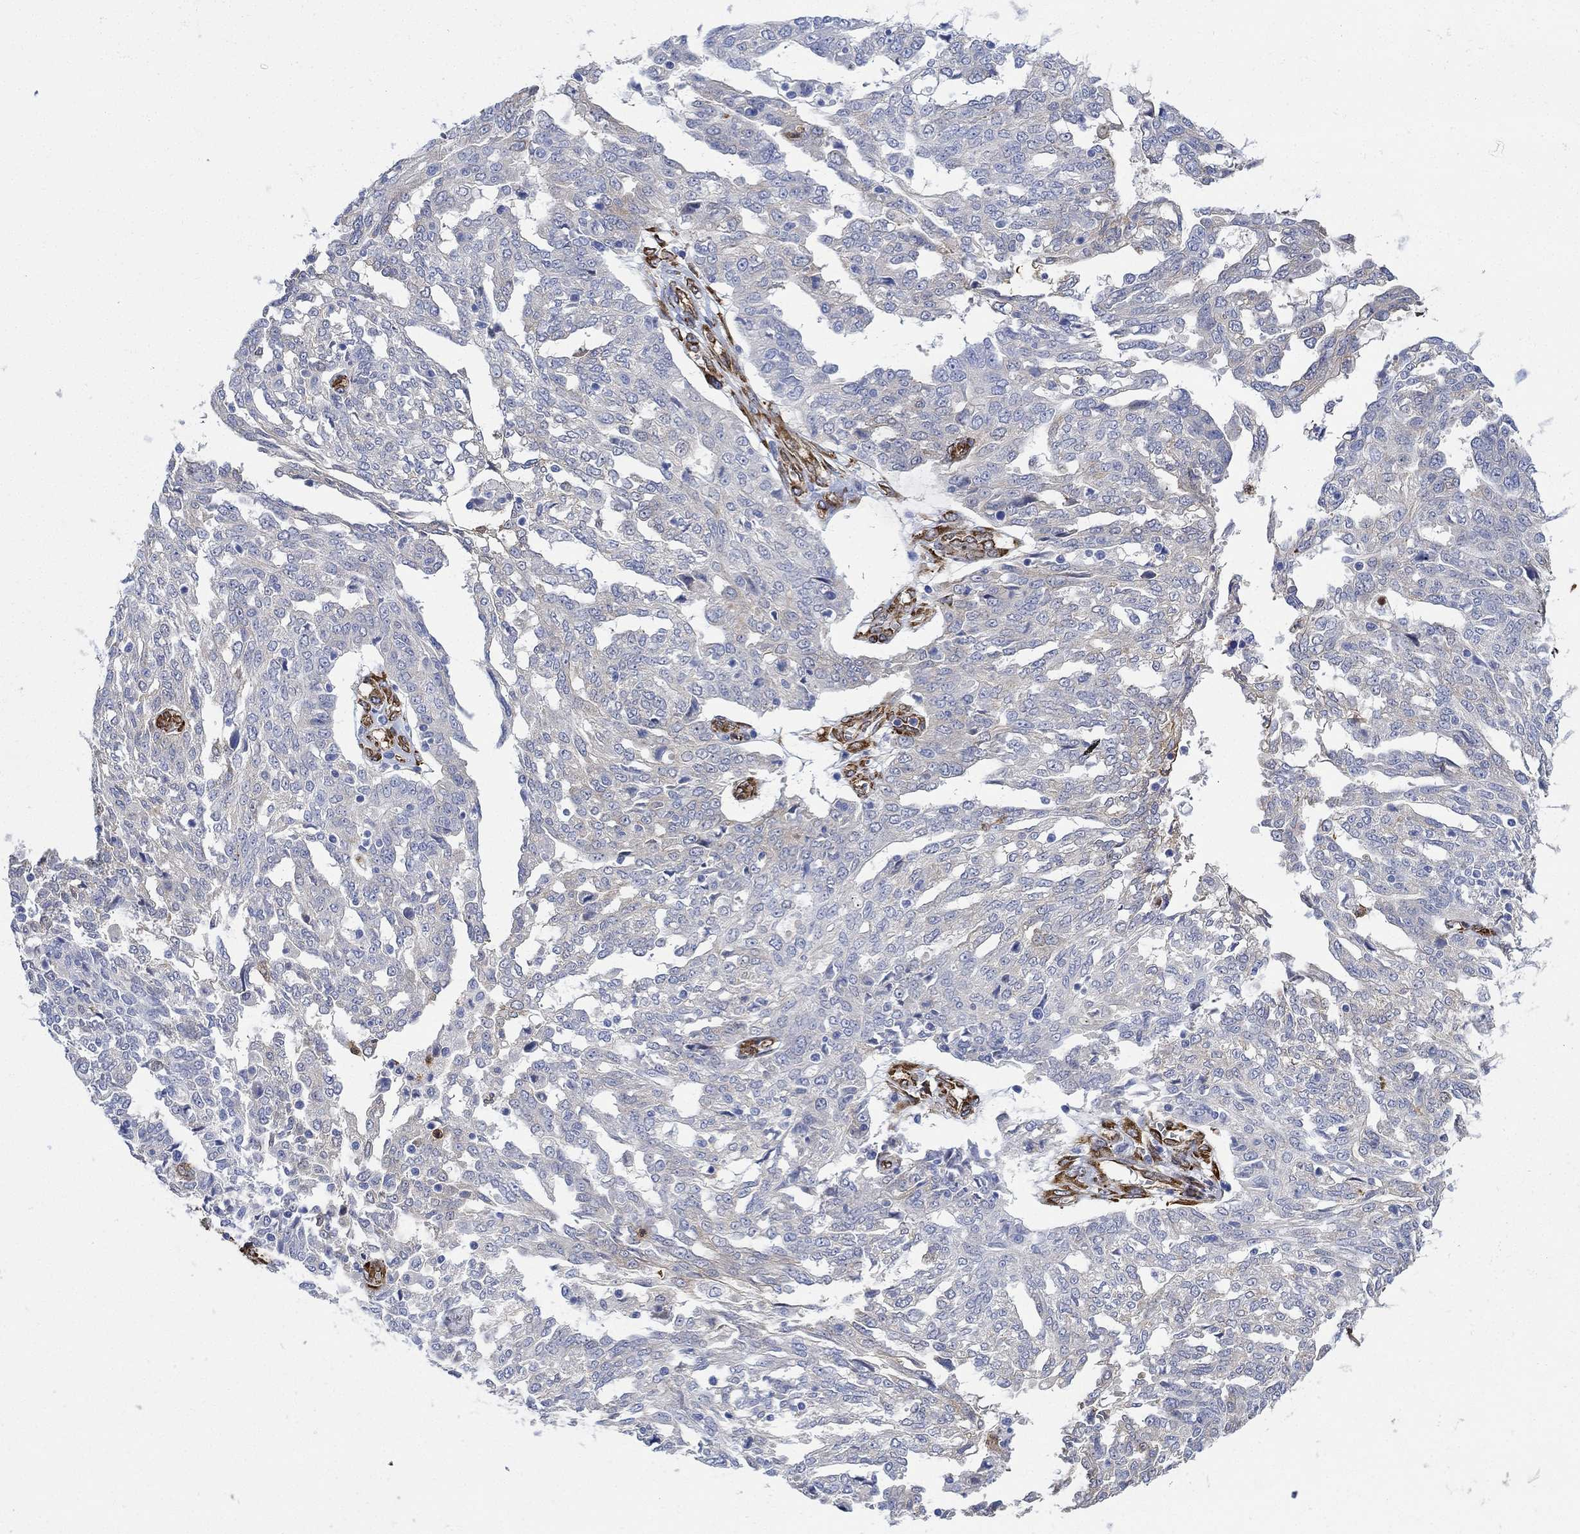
{"staining": {"intensity": "moderate", "quantity": "<25%", "location": "cytoplasmic/membranous"}, "tissue": "ovarian cancer", "cell_type": "Tumor cells", "image_type": "cancer", "snomed": [{"axis": "morphology", "description": "Cystadenocarcinoma, serous, NOS"}, {"axis": "topography", "description": "Ovary"}], "caption": "Immunohistochemistry (IHC) micrograph of neoplastic tissue: serous cystadenocarcinoma (ovarian) stained using immunohistochemistry (IHC) demonstrates low levels of moderate protein expression localized specifically in the cytoplasmic/membranous of tumor cells, appearing as a cytoplasmic/membranous brown color.", "gene": "TGM2", "patient": {"sex": "female", "age": 67}}